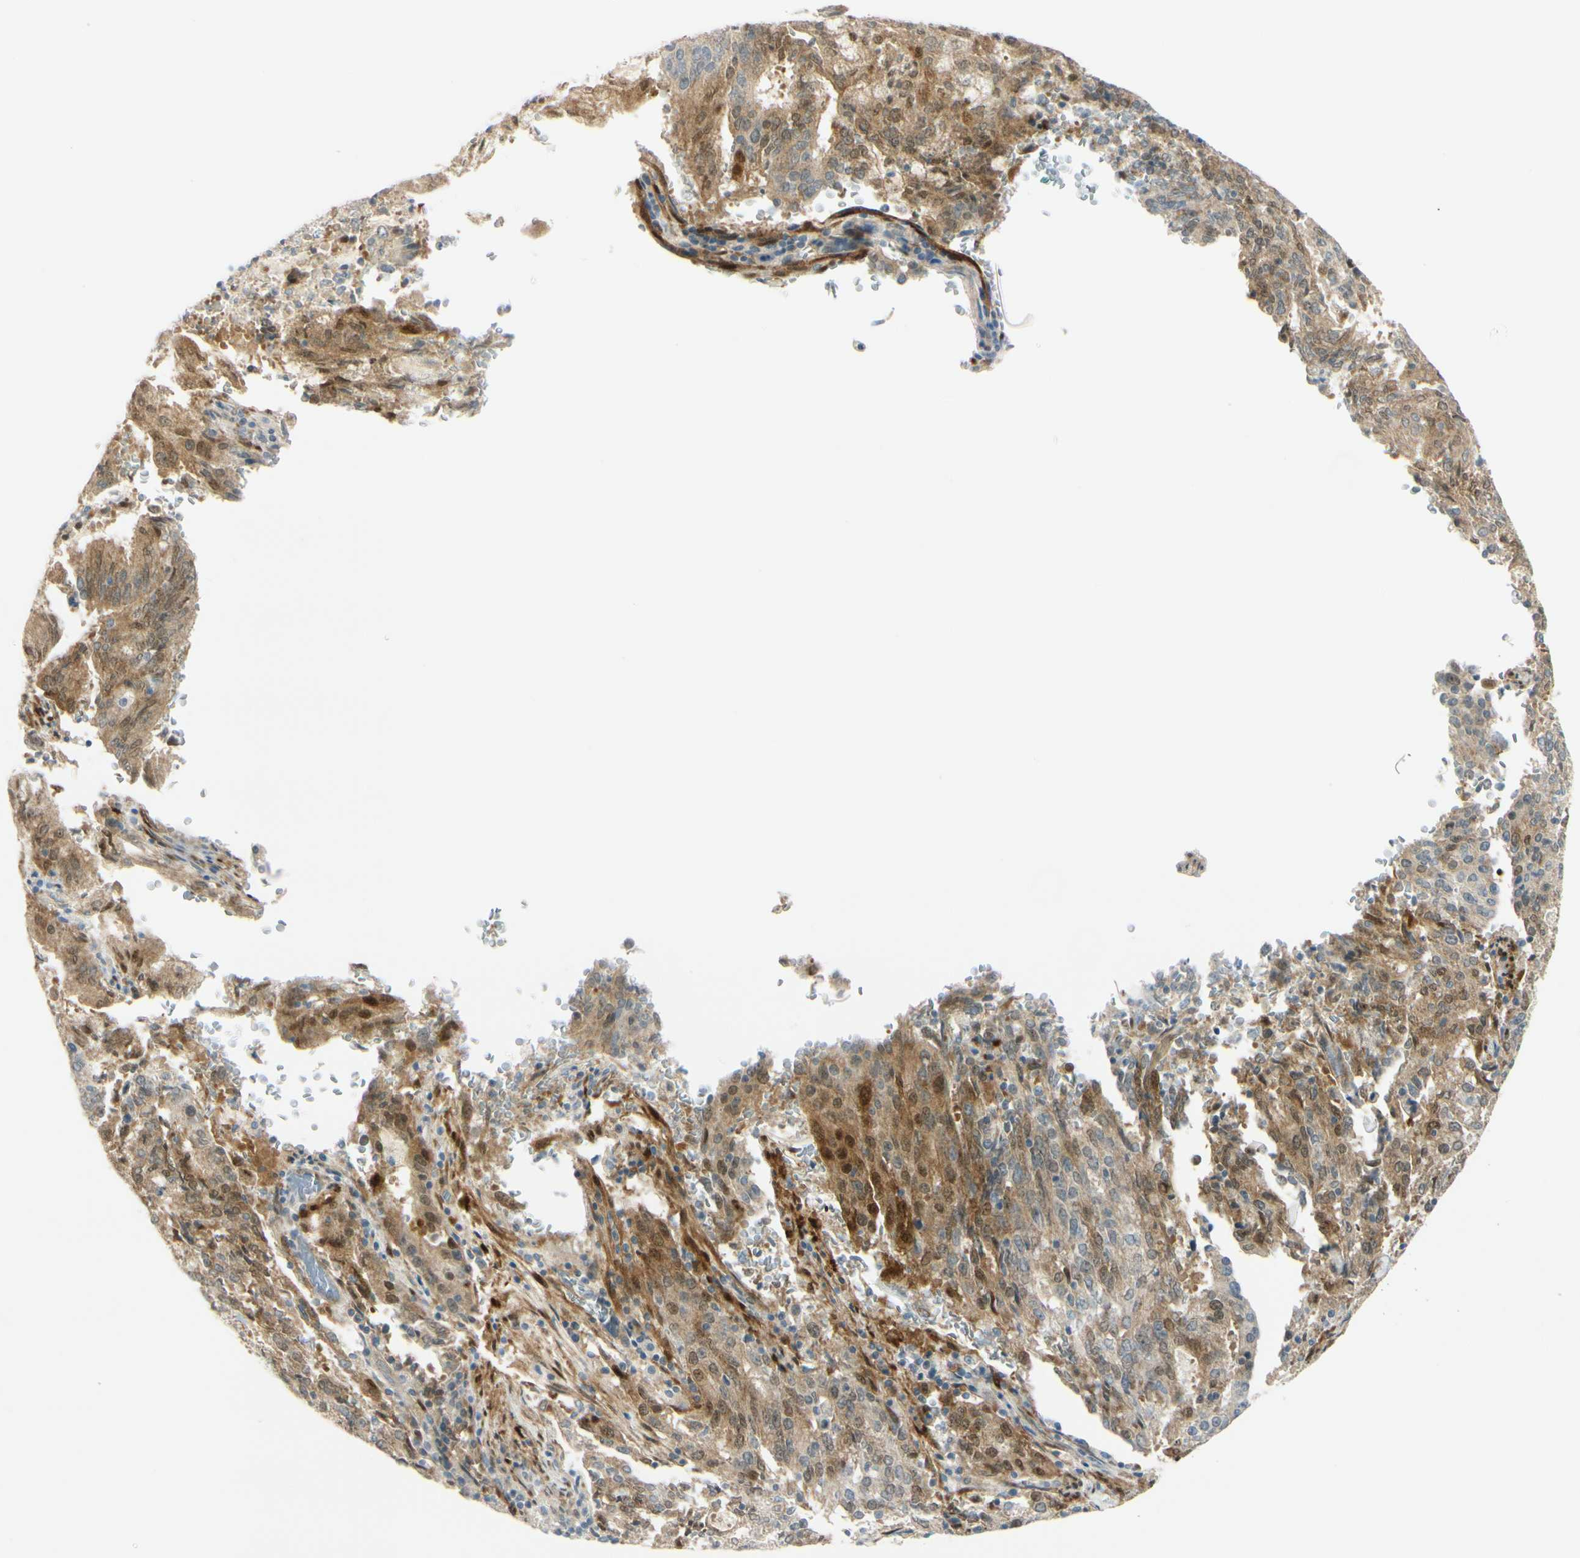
{"staining": {"intensity": "moderate", "quantity": "<25%", "location": "cytoplasmic/membranous"}, "tissue": "cervical cancer", "cell_type": "Tumor cells", "image_type": "cancer", "snomed": [{"axis": "morphology", "description": "Adenocarcinoma, NOS"}, {"axis": "topography", "description": "Cervix"}], "caption": "High-magnification brightfield microscopy of adenocarcinoma (cervical) stained with DAB (brown) and counterstained with hematoxylin (blue). tumor cells exhibit moderate cytoplasmic/membranous staining is appreciated in approximately<25% of cells.", "gene": "FHL2", "patient": {"sex": "female", "age": 44}}